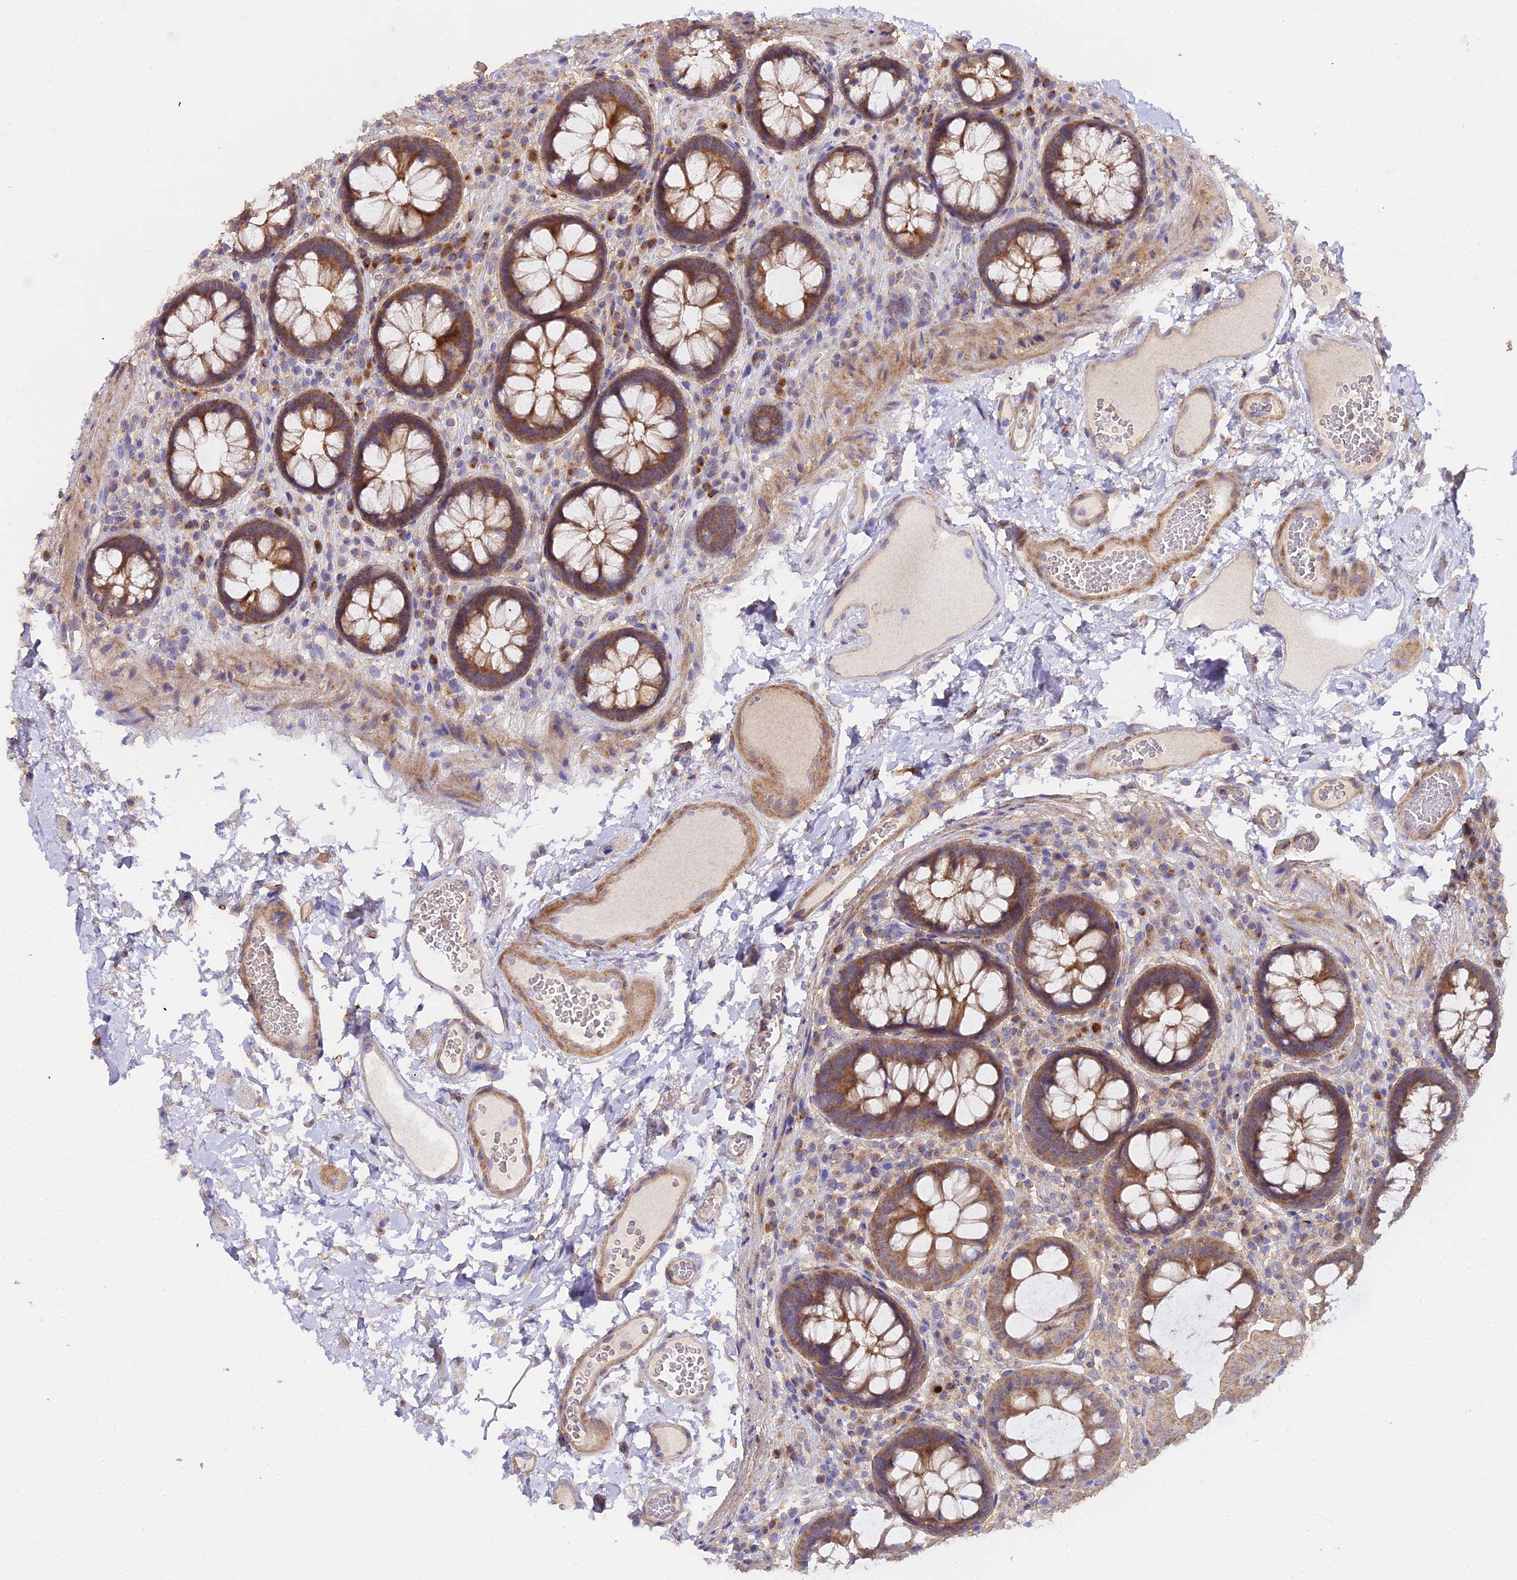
{"staining": {"intensity": "moderate", "quantity": ">75%", "location": "cytoplasmic/membranous"}, "tissue": "colon", "cell_type": "Endothelial cells", "image_type": "normal", "snomed": [{"axis": "morphology", "description": "Normal tissue, NOS"}, {"axis": "topography", "description": "Colon"}], "caption": "IHC of unremarkable human colon demonstrates medium levels of moderate cytoplasmic/membranous staining in approximately >75% of endothelial cells. (Brightfield microscopy of DAB IHC at high magnification).", "gene": "METTL13", "patient": {"sex": "male", "age": 84}}